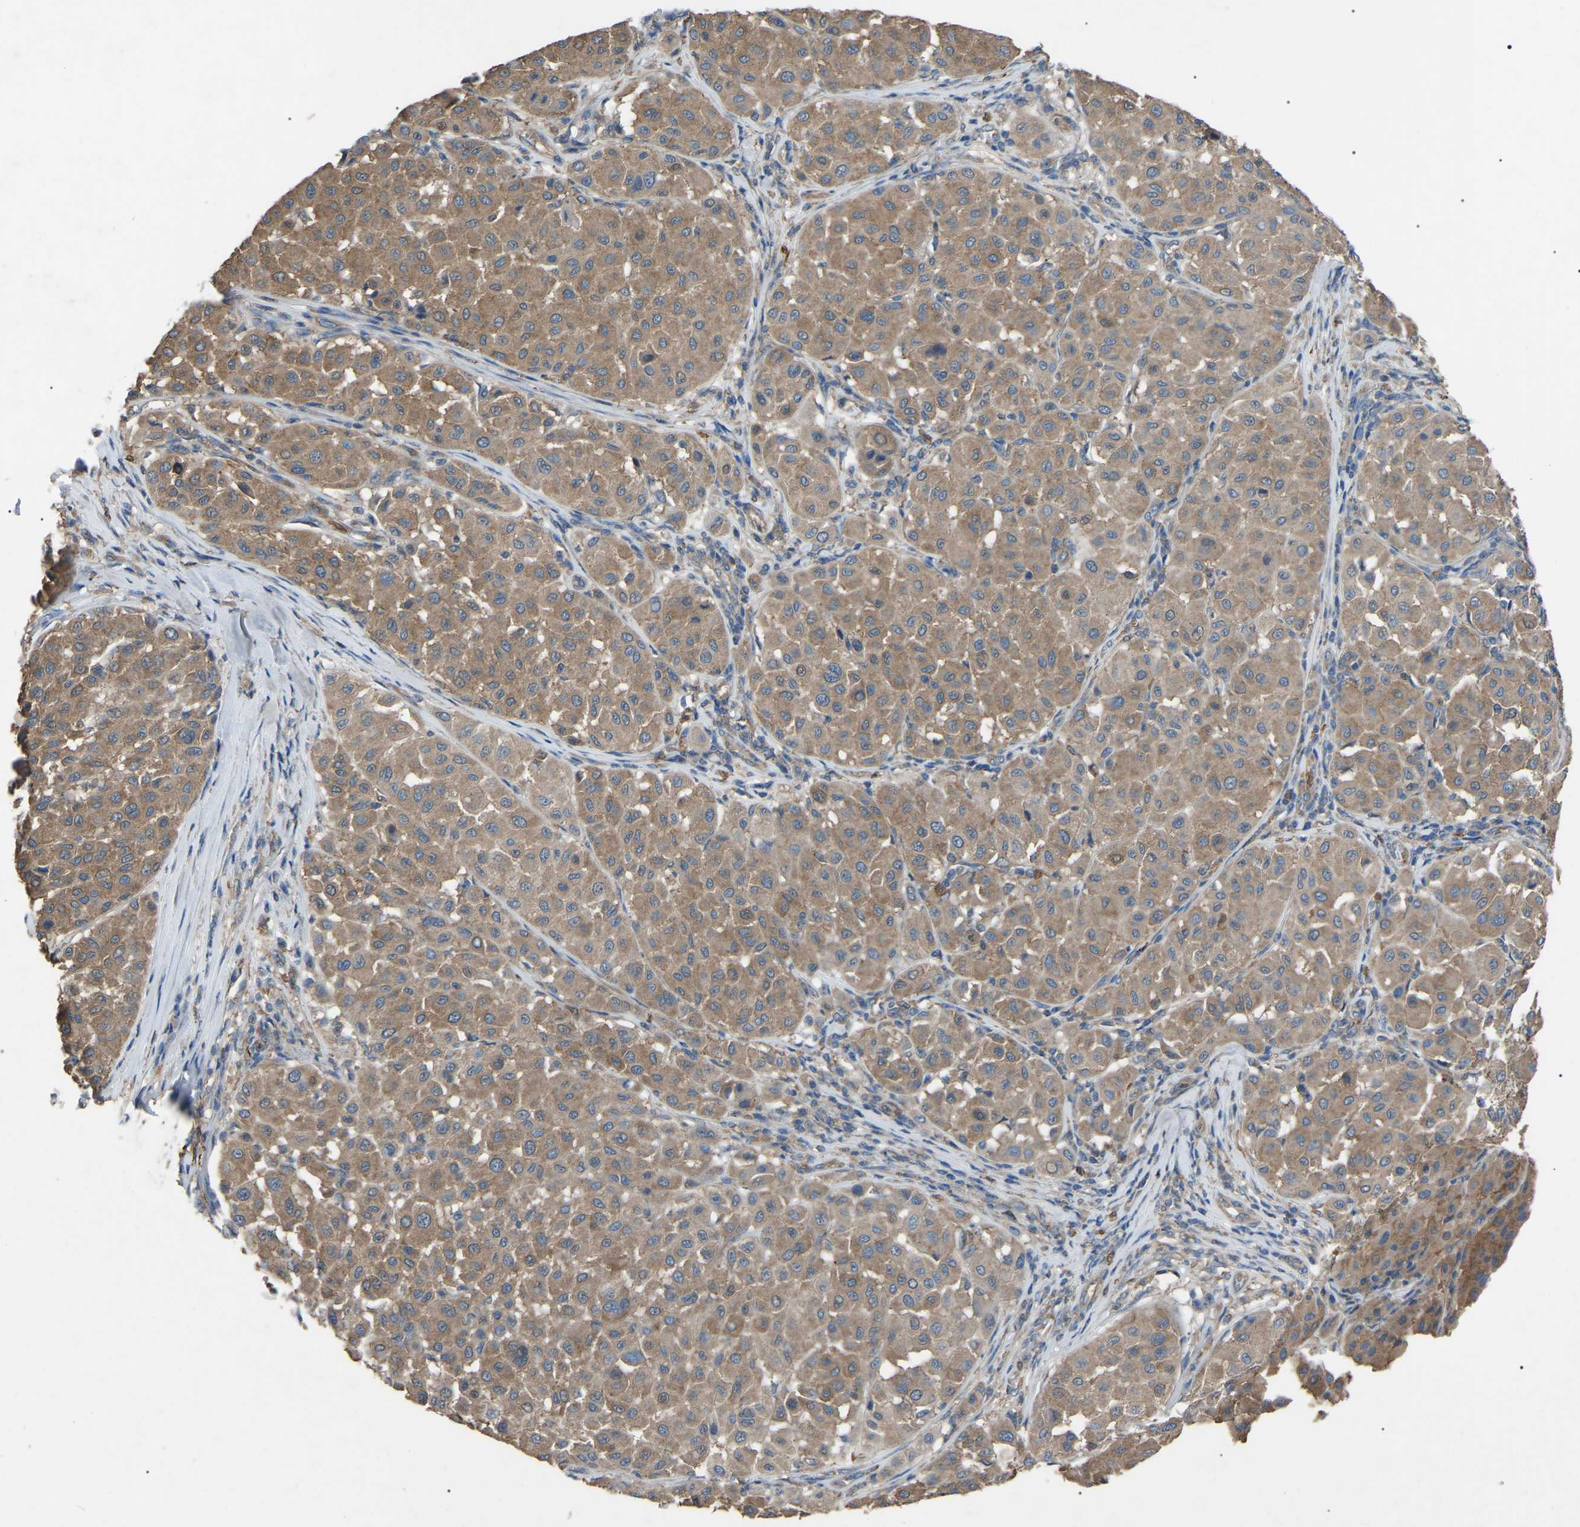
{"staining": {"intensity": "moderate", "quantity": ">75%", "location": "cytoplasmic/membranous"}, "tissue": "melanoma", "cell_type": "Tumor cells", "image_type": "cancer", "snomed": [{"axis": "morphology", "description": "Malignant melanoma, Metastatic site"}, {"axis": "topography", "description": "Soft tissue"}], "caption": "This is an image of immunohistochemistry (IHC) staining of melanoma, which shows moderate expression in the cytoplasmic/membranous of tumor cells.", "gene": "AIMP1", "patient": {"sex": "male", "age": 41}}